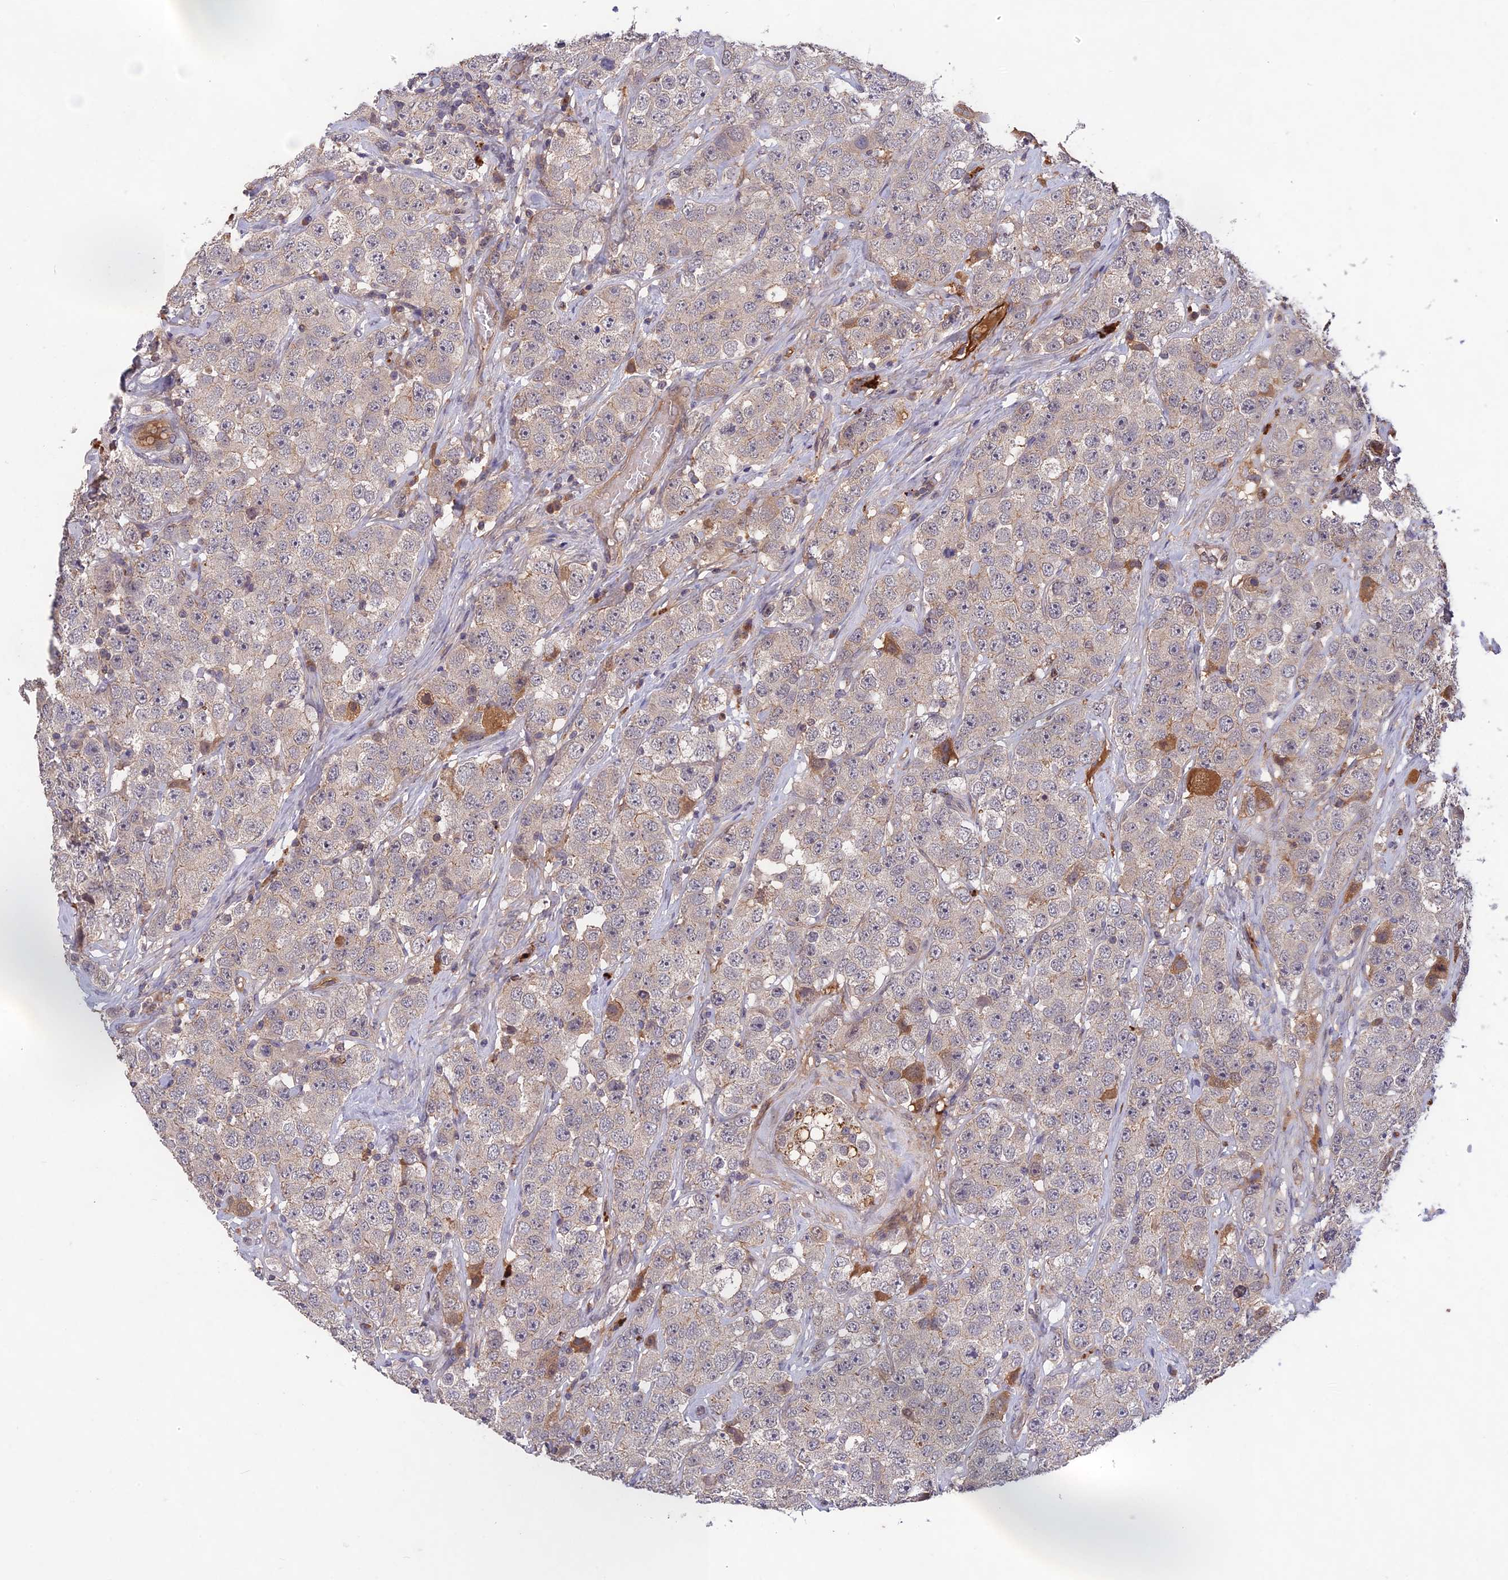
{"staining": {"intensity": "negative", "quantity": "none", "location": "none"}, "tissue": "testis cancer", "cell_type": "Tumor cells", "image_type": "cancer", "snomed": [{"axis": "morphology", "description": "Seminoma, NOS"}, {"axis": "topography", "description": "Testis"}], "caption": "Tumor cells are negative for protein expression in human seminoma (testis).", "gene": "ADO", "patient": {"sex": "male", "age": 28}}